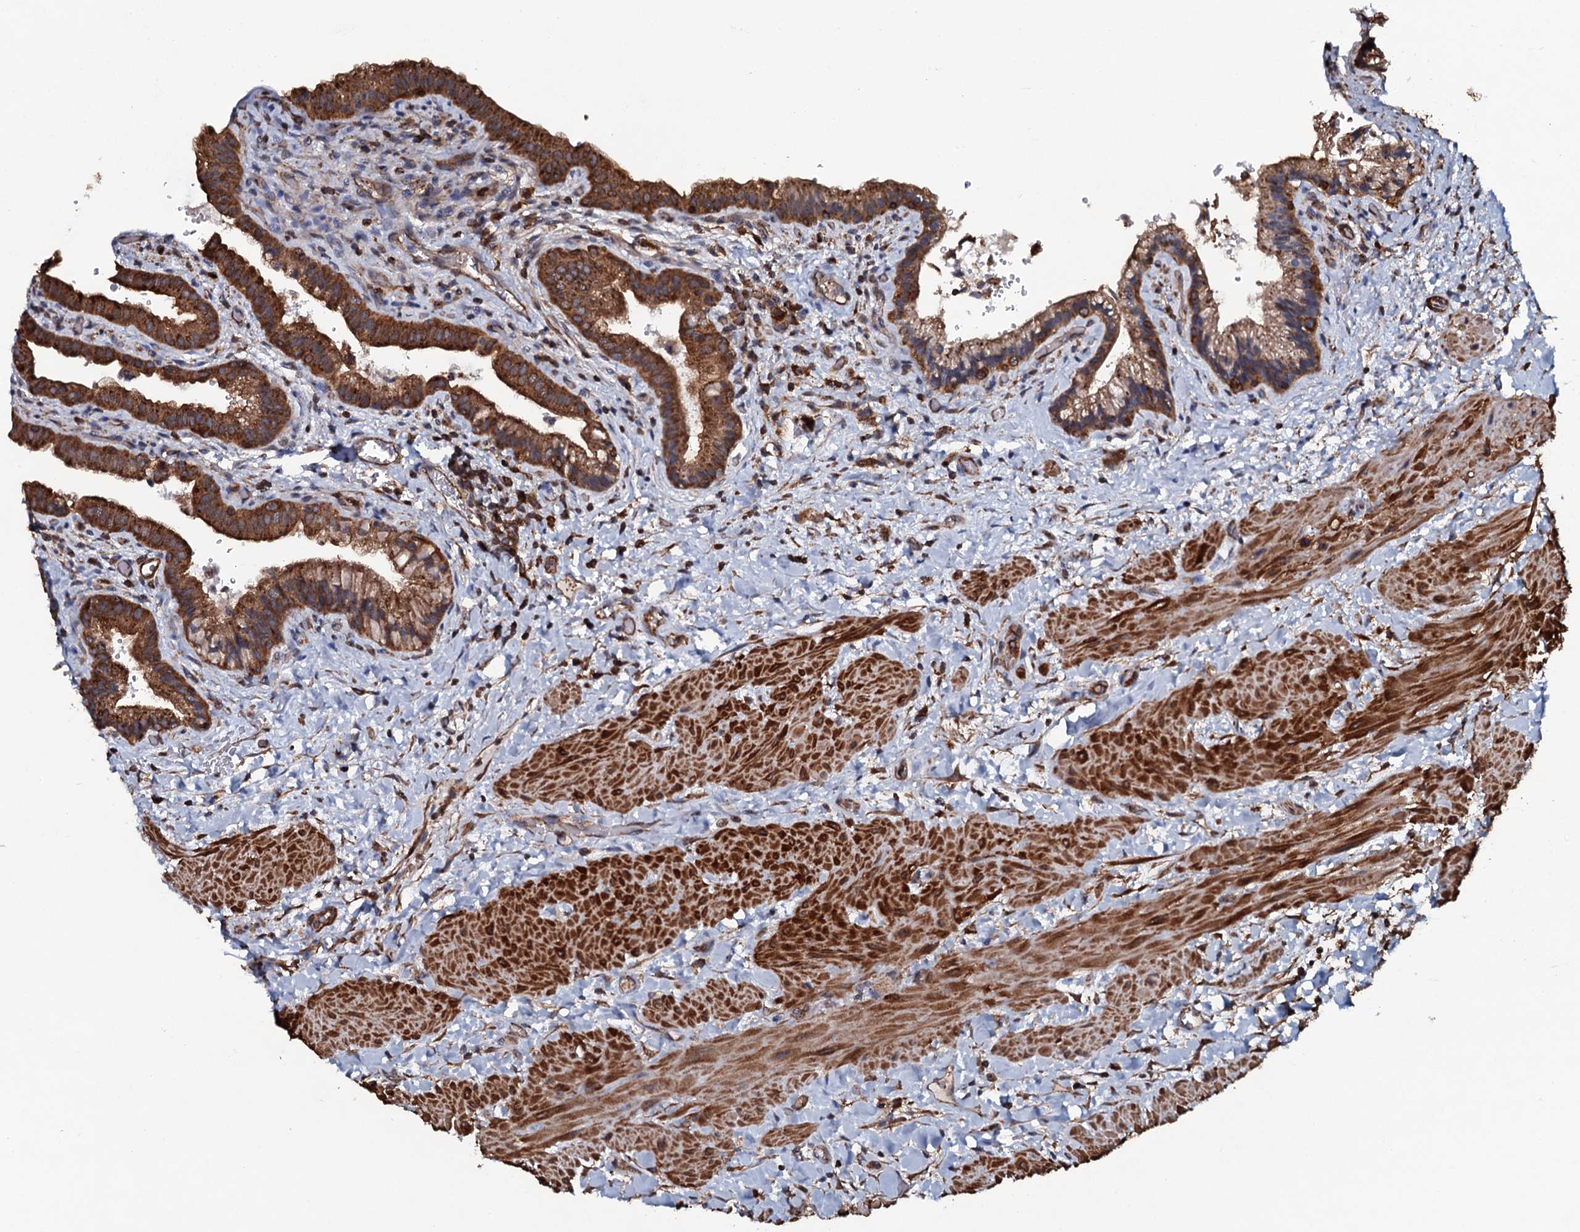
{"staining": {"intensity": "strong", "quantity": ">75%", "location": "cytoplasmic/membranous"}, "tissue": "gallbladder", "cell_type": "Glandular cells", "image_type": "normal", "snomed": [{"axis": "morphology", "description": "Normal tissue, NOS"}, {"axis": "topography", "description": "Gallbladder"}], "caption": "IHC of normal human gallbladder reveals high levels of strong cytoplasmic/membranous positivity in about >75% of glandular cells.", "gene": "VWA8", "patient": {"sex": "male", "age": 24}}